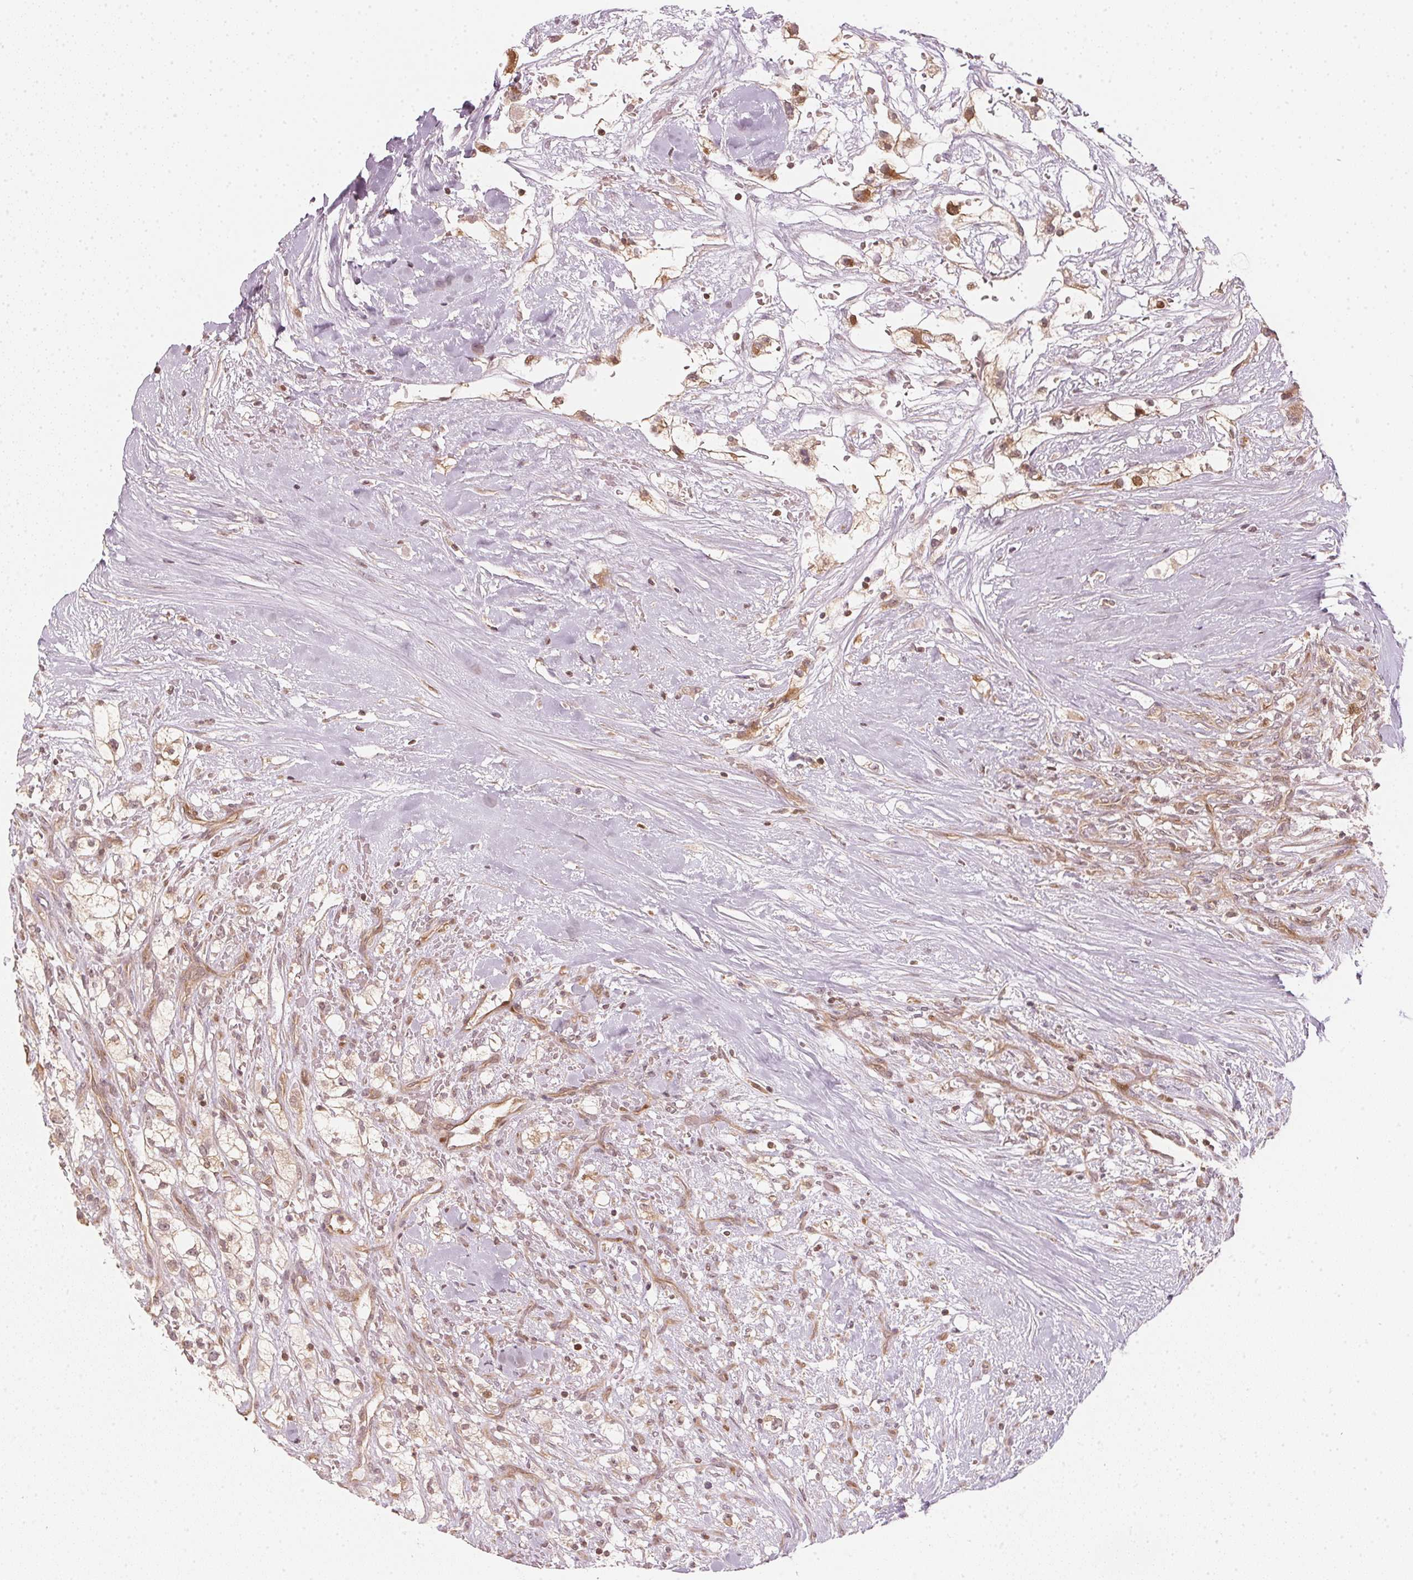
{"staining": {"intensity": "weak", "quantity": "25%-75%", "location": "cytoplasmic/membranous,nuclear"}, "tissue": "renal cancer", "cell_type": "Tumor cells", "image_type": "cancer", "snomed": [{"axis": "morphology", "description": "Adenocarcinoma, NOS"}, {"axis": "topography", "description": "Kidney"}], "caption": "The immunohistochemical stain highlights weak cytoplasmic/membranous and nuclear positivity in tumor cells of renal cancer tissue.", "gene": "UBE2L3", "patient": {"sex": "male", "age": 59}}